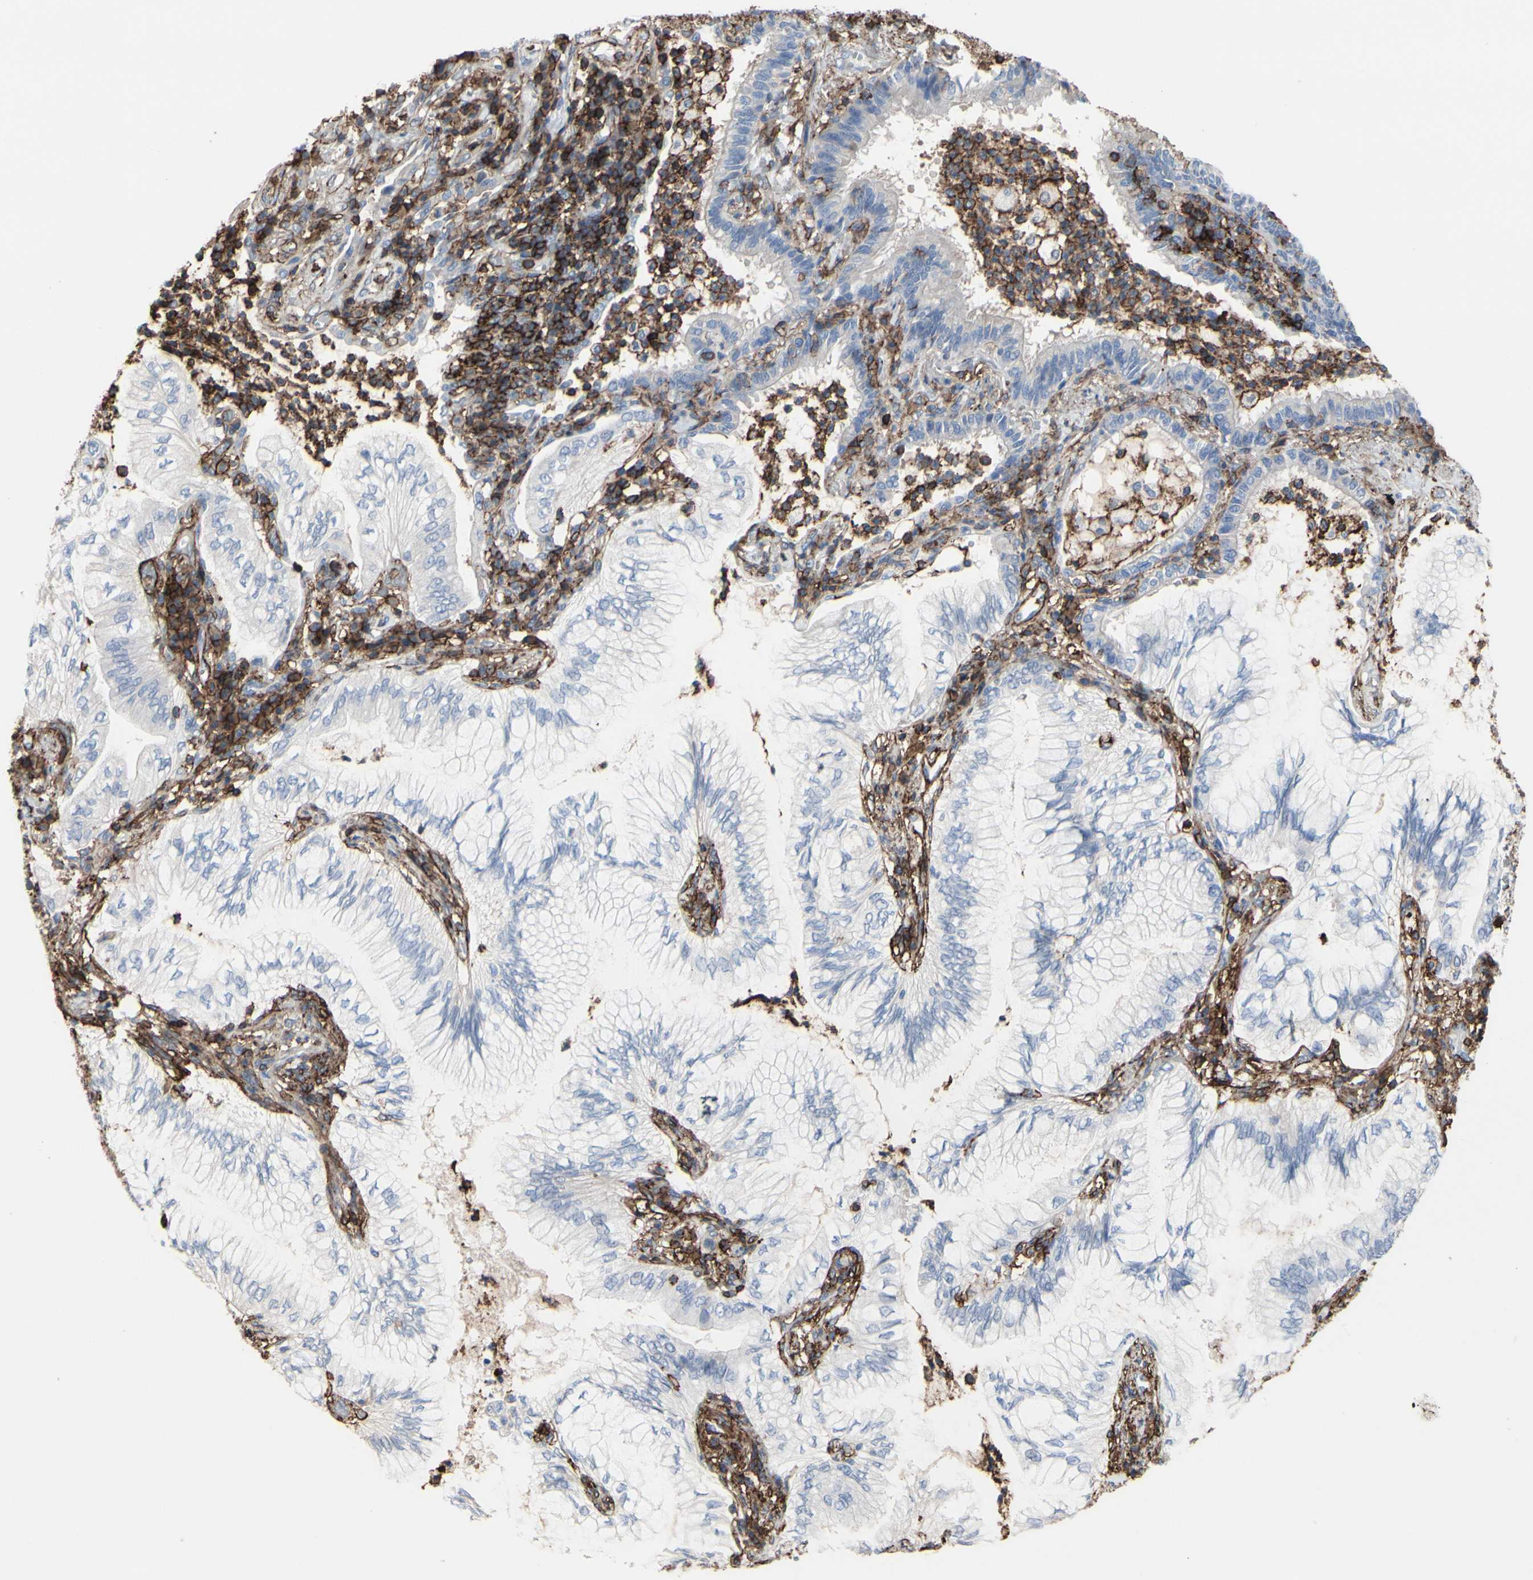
{"staining": {"intensity": "negative", "quantity": "none", "location": "none"}, "tissue": "lung cancer", "cell_type": "Tumor cells", "image_type": "cancer", "snomed": [{"axis": "morphology", "description": "Normal tissue, NOS"}, {"axis": "morphology", "description": "Adenocarcinoma, NOS"}, {"axis": "topography", "description": "Bronchus"}, {"axis": "topography", "description": "Lung"}], "caption": "Photomicrograph shows no significant protein expression in tumor cells of lung cancer.", "gene": "ANXA6", "patient": {"sex": "female", "age": 70}}